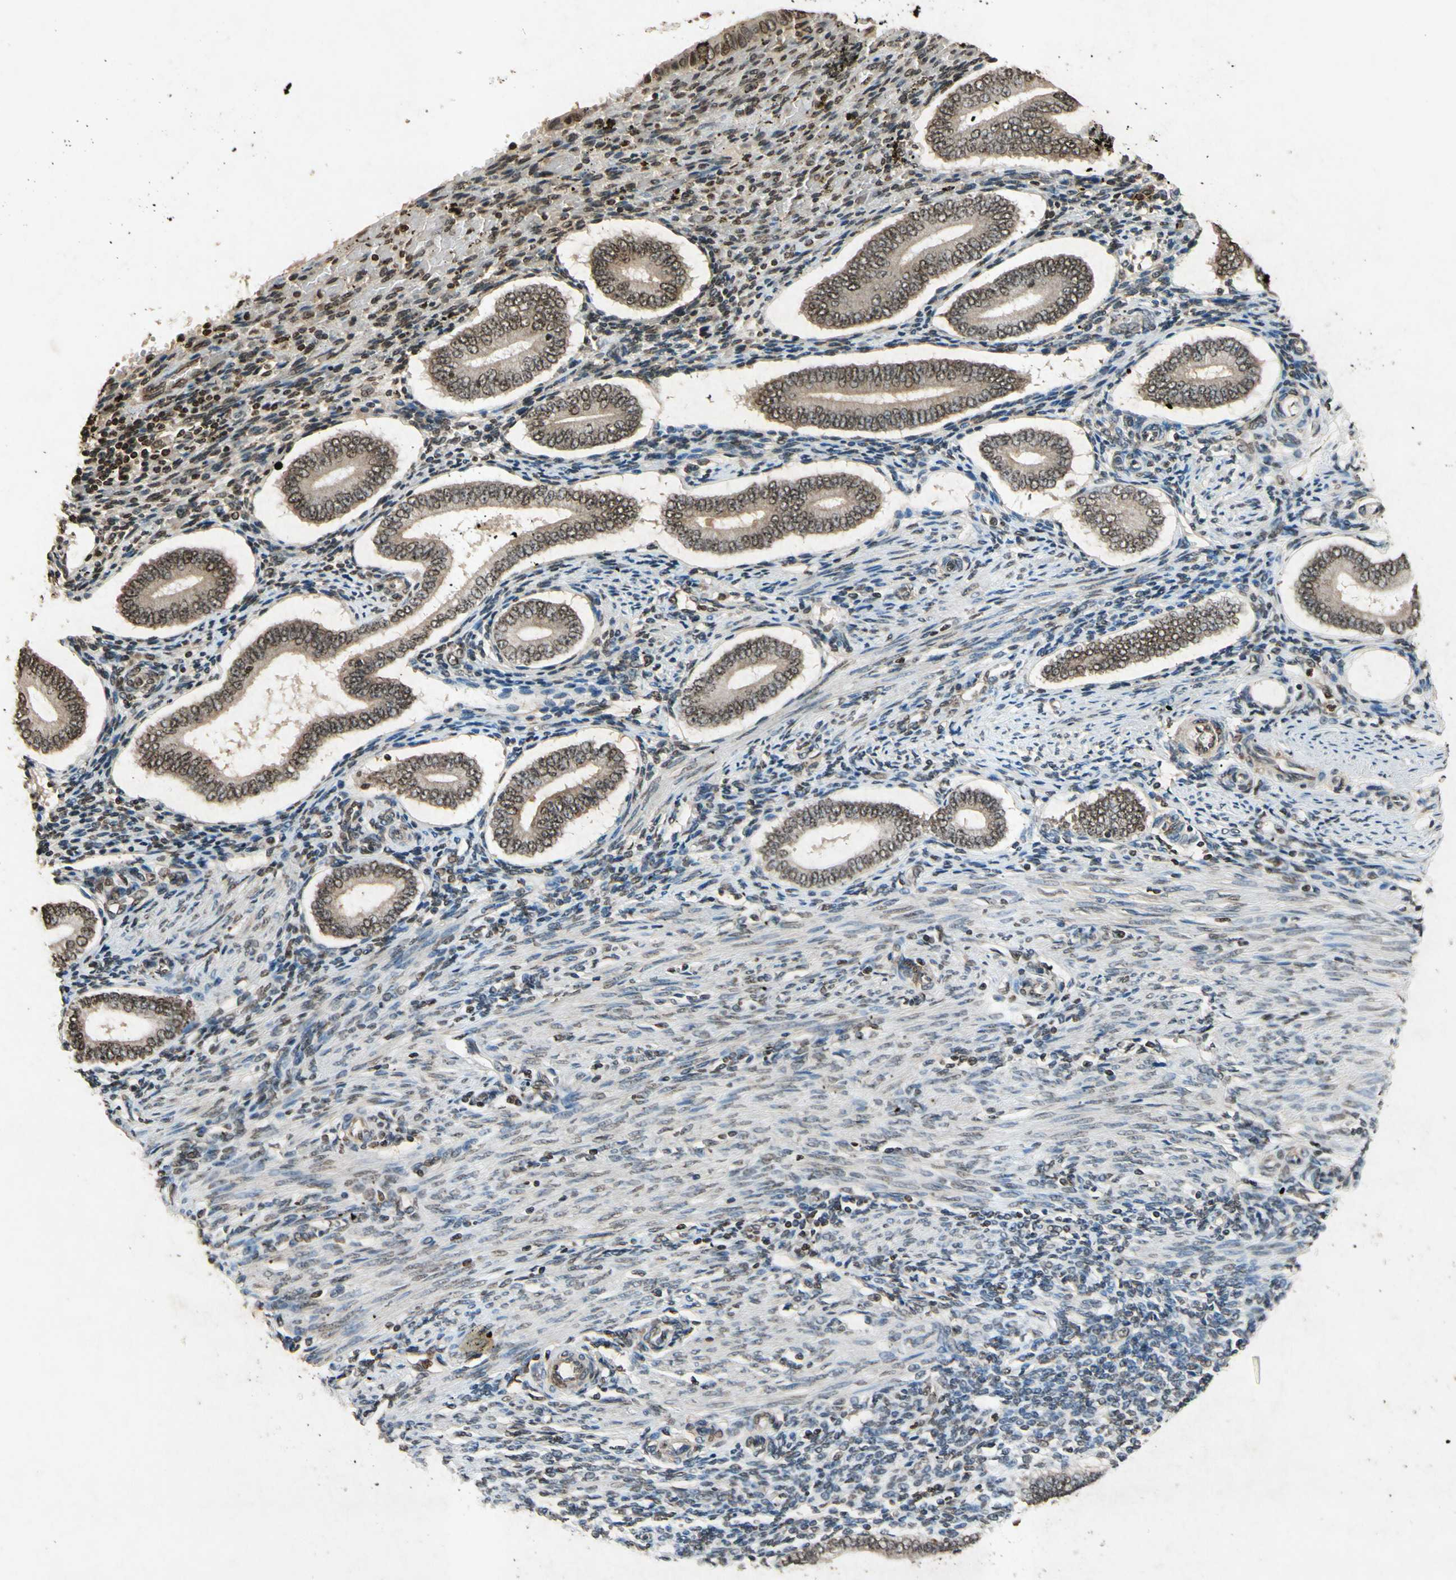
{"staining": {"intensity": "moderate", "quantity": "25%-75%", "location": "nuclear"}, "tissue": "endometrium", "cell_type": "Cells in endometrial stroma", "image_type": "normal", "snomed": [{"axis": "morphology", "description": "Normal tissue, NOS"}, {"axis": "topography", "description": "Endometrium"}], "caption": "IHC image of benign endometrium: endometrium stained using immunohistochemistry (IHC) demonstrates medium levels of moderate protein expression localized specifically in the nuclear of cells in endometrial stroma, appearing as a nuclear brown color.", "gene": "HOXB3", "patient": {"sex": "female", "age": 42}}